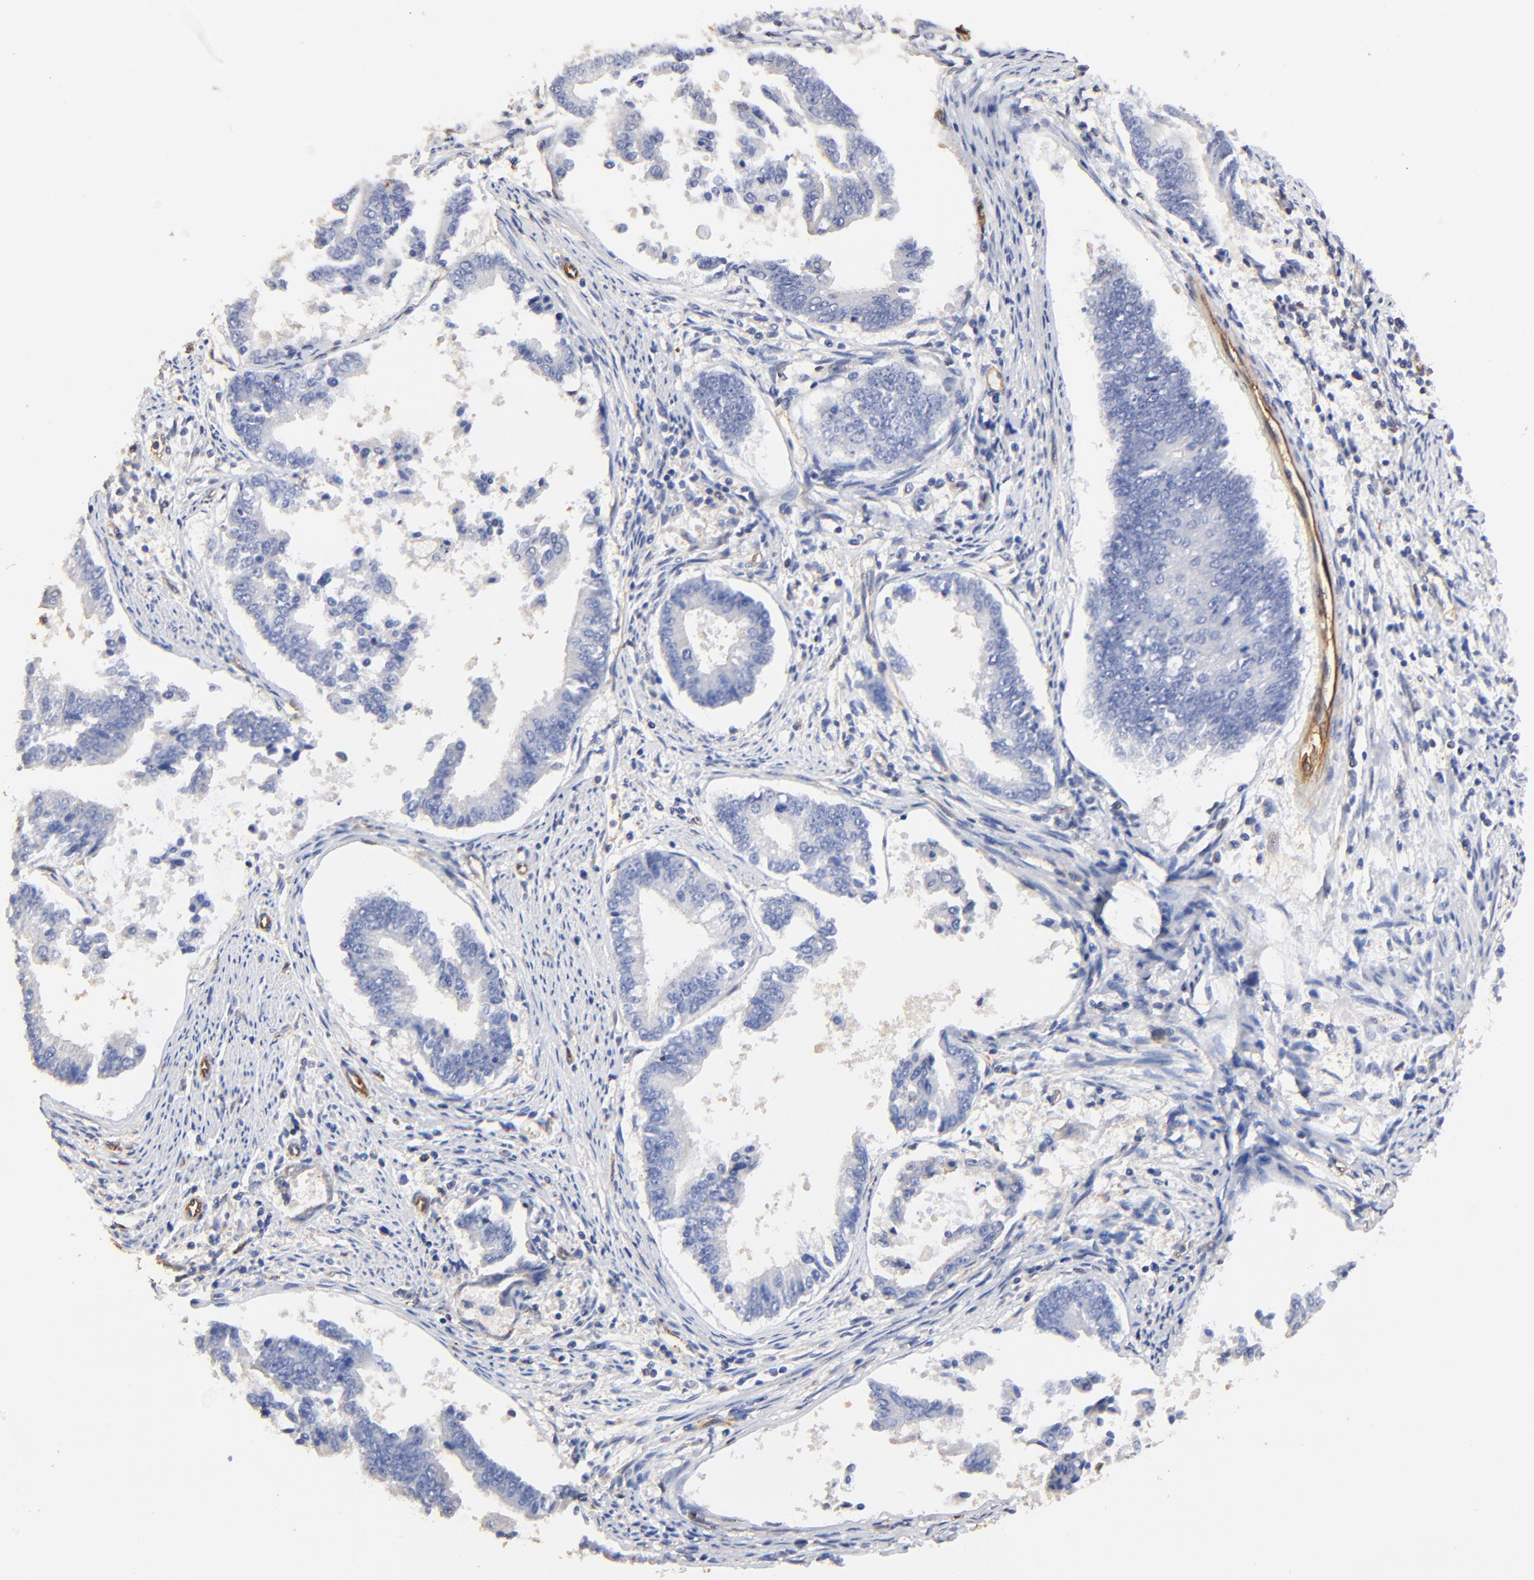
{"staining": {"intensity": "negative", "quantity": "none", "location": "none"}, "tissue": "endometrial cancer", "cell_type": "Tumor cells", "image_type": "cancer", "snomed": [{"axis": "morphology", "description": "Adenocarcinoma, NOS"}, {"axis": "topography", "description": "Endometrium"}], "caption": "A high-resolution micrograph shows immunohistochemistry staining of endometrial cancer, which displays no significant expression in tumor cells. Brightfield microscopy of immunohistochemistry stained with DAB (3,3'-diaminobenzidine) (brown) and hematoxylin (blue), captured at high magnification.", "gene": "TAGLN2", "patient": {"sex": "female", "age": 63}}